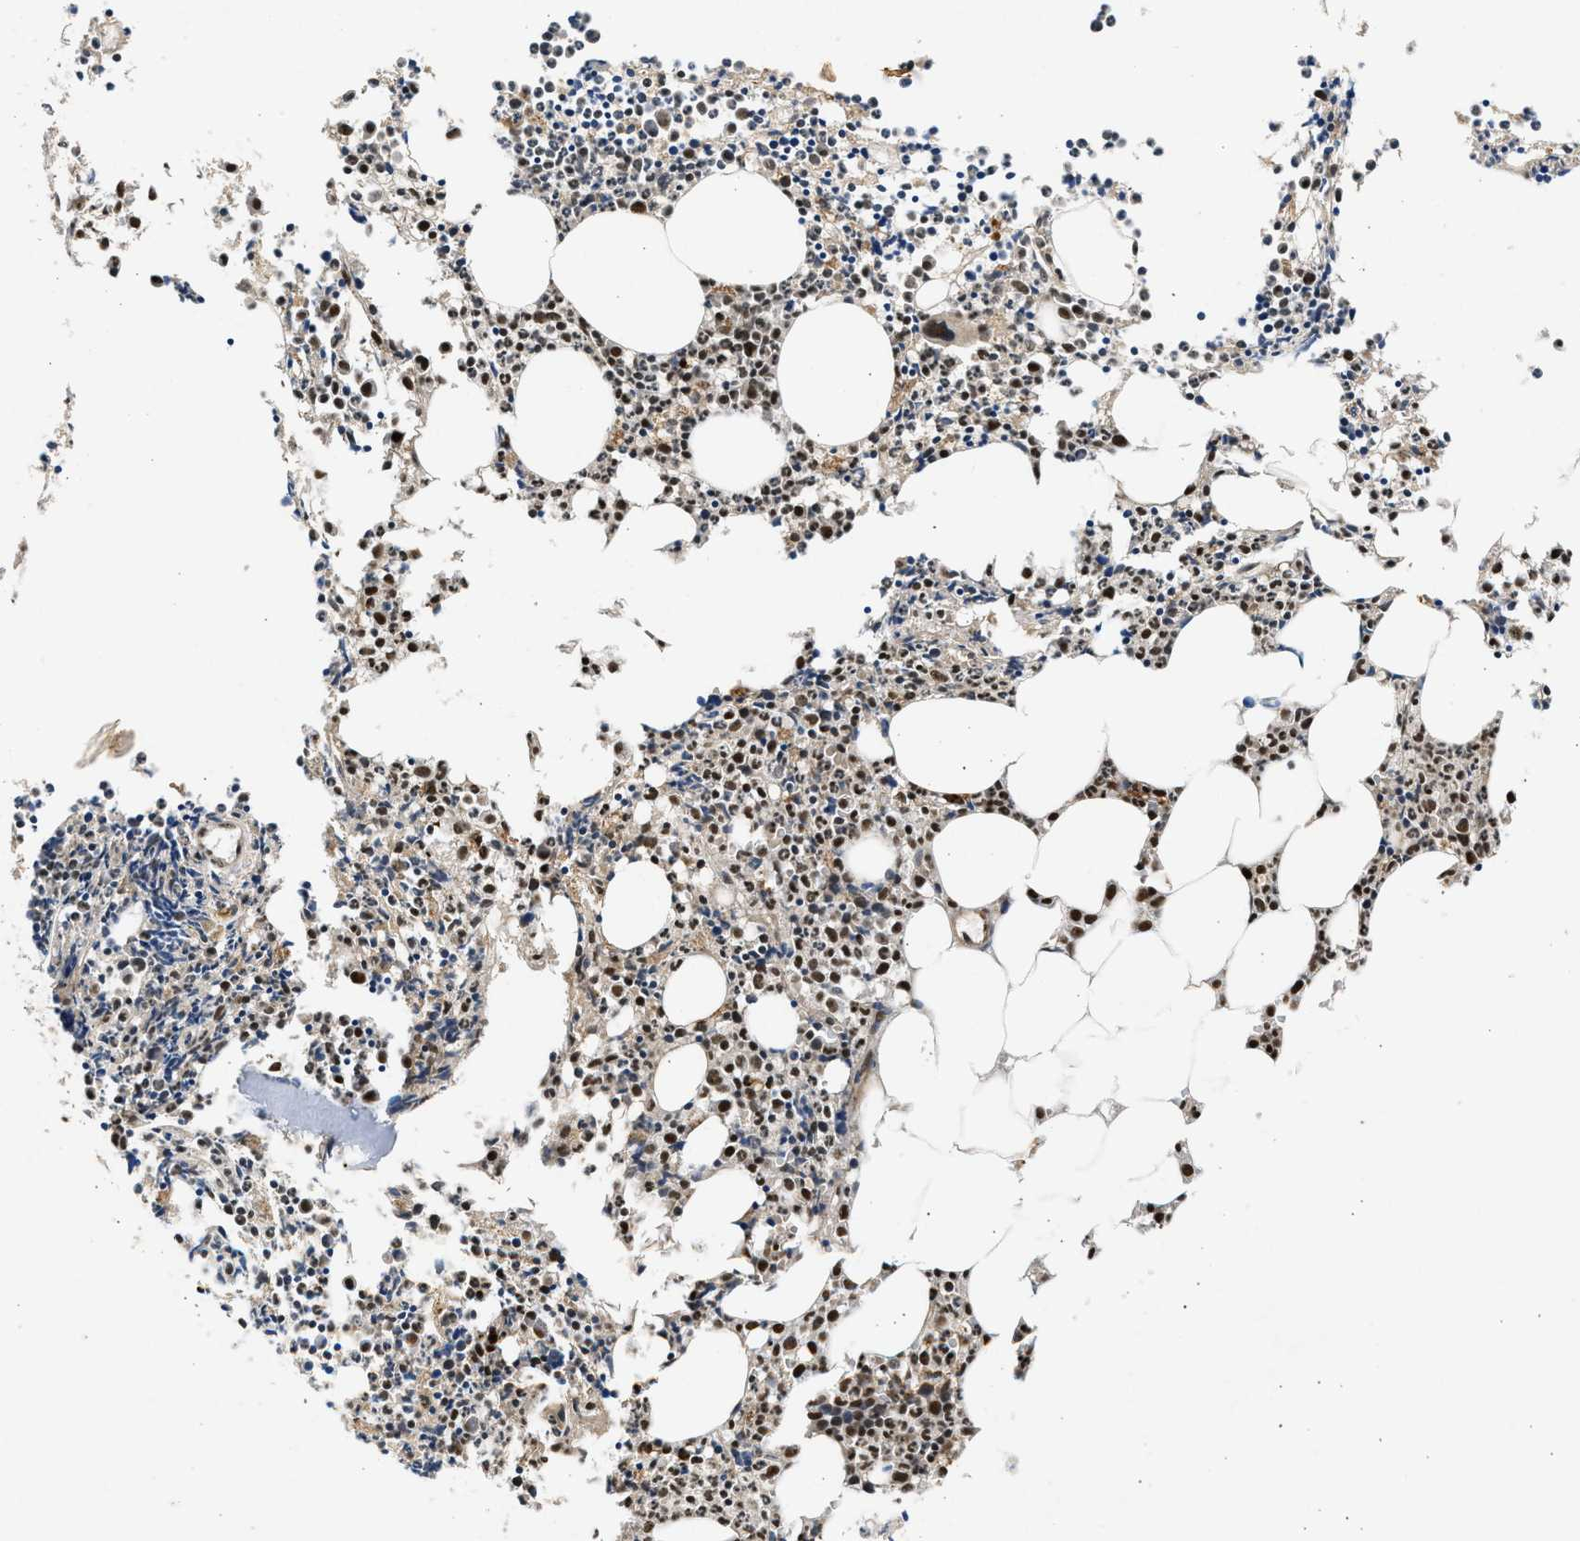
{"staining": {"intensity": "moderate", "quantity": ">75%", "location": "nuclear"}, "tissue": "bone marrow", "cell_type": "Hematopoietic cells", "image_type": "normal", "snomed": [{"axis": "morphology", "description": "Normal tissue, NOS"}, {"axis": "morphology", "description": "Inflammation, NOS"}, {"axis": "topography", "description": "Bone marrow"}], "caption": "Protein analysis of benign bone marrow exhibits moderate nuclear expression in about >75% of hematopoietic cells.", "gene": "TFDP2", "patient": {"sex": "female", "age": 53}}